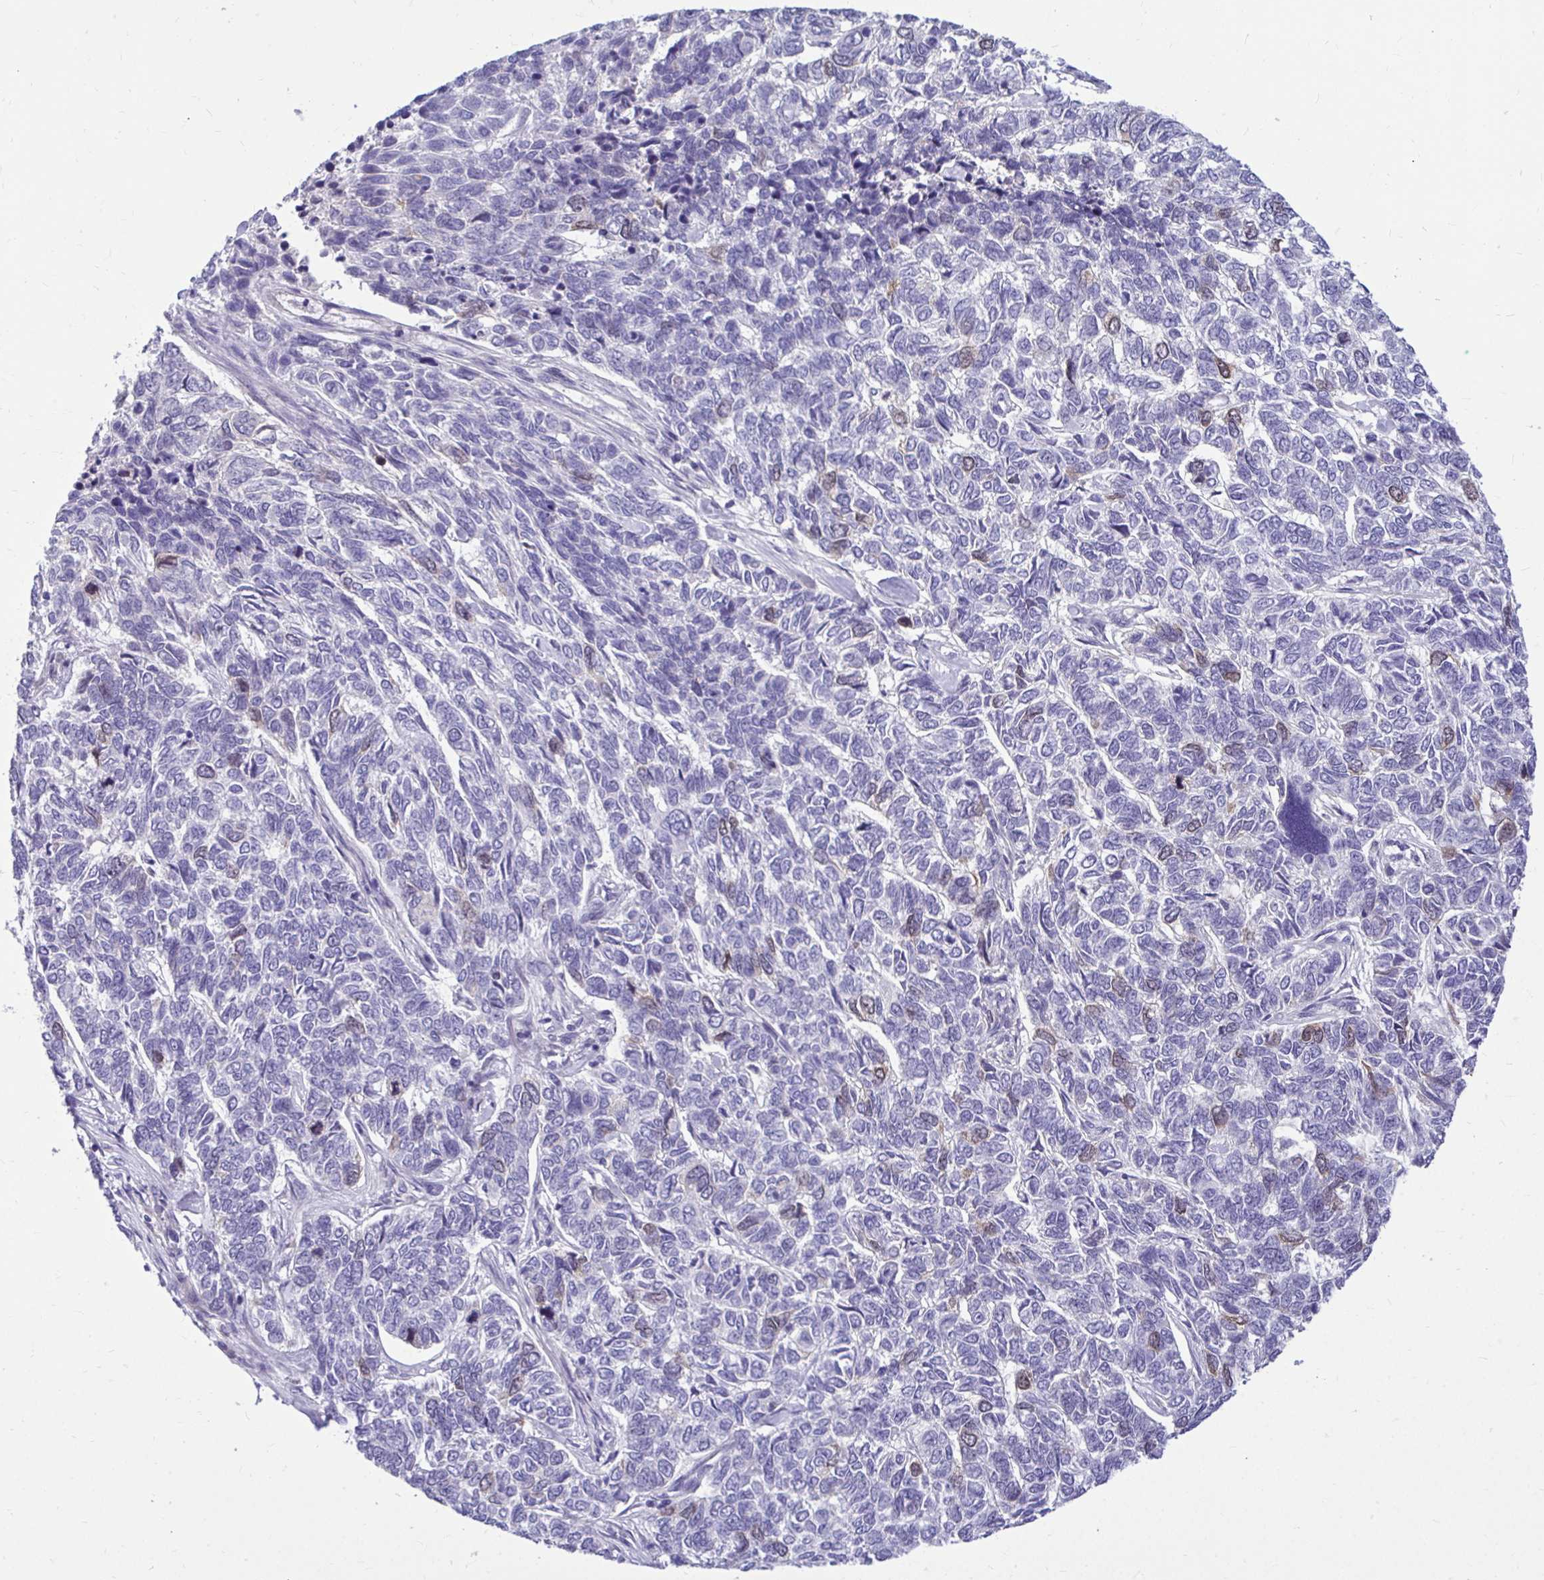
{"staining": {"intensity": "weak", "quantity": "<25%", "location": "nuclear"}, "tissue": "skin cancer", "cell_type": "Tumor cells", "image_type": "cancer", "snomed": [{"axis": "morphology", "description": "Basal cell carcinoma"}, {"axis": "topography", "description": "Skin"}], "caption": "Skin cancer (basal cell carcinoma) was stained to show a protein in brown. There is no significant expression in tumor cells.", "gene": "CDC20", "patient": {"sex": "female", "age": 65}}